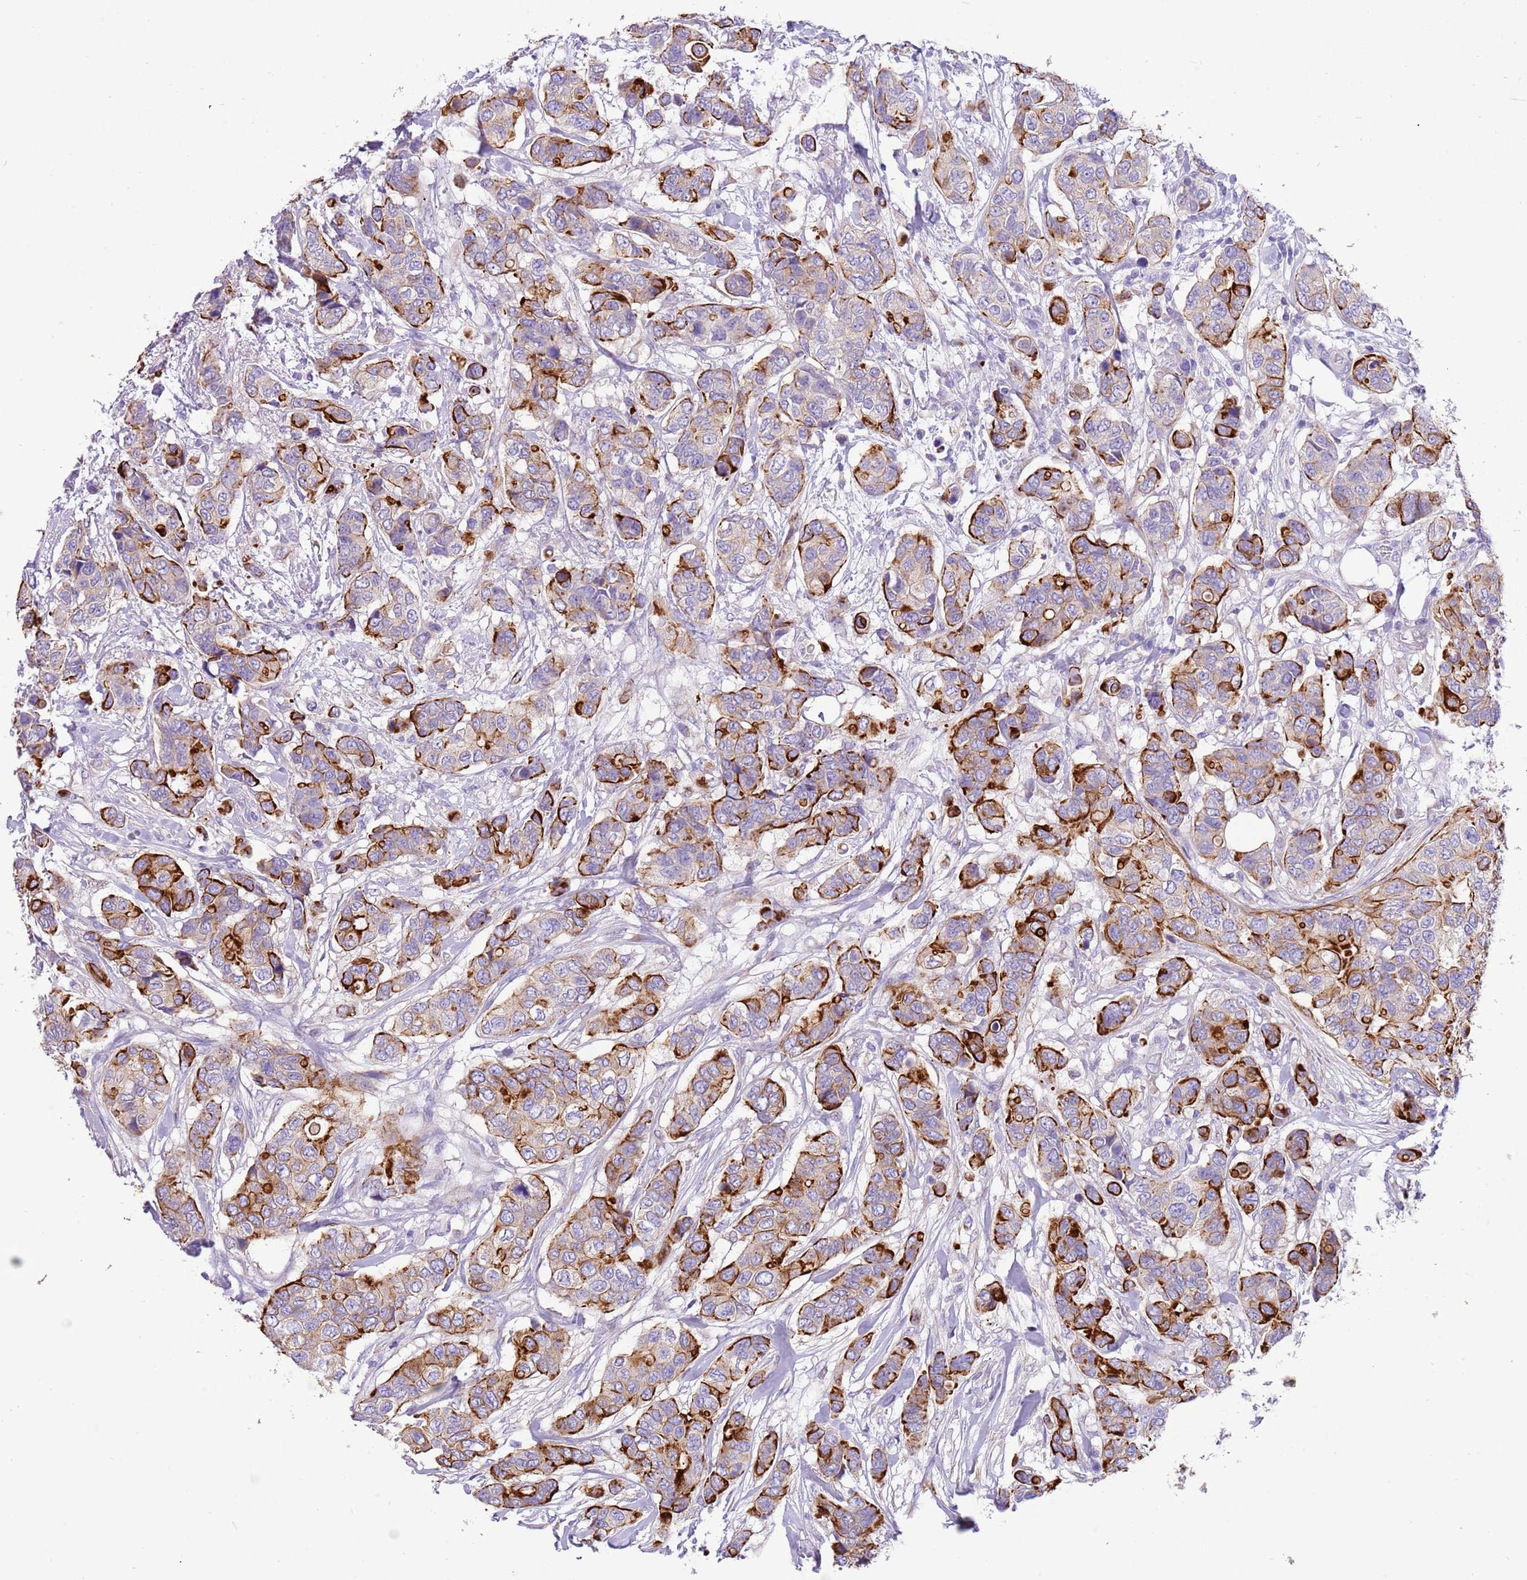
{"staining": {"intensity": "strong", "quantity": ">75%", "location": "cytoplasmic/membranous"}, "tissue": "breast cancer", "cell_type": "Tumor cells", "image_type": "cancer", "snomed": [{"axis": "morphology", "description": "Lobular carcinoma"}, {"axis": "topography", "description": "Breast"}], "caption": "Tumor cells demonstrate high levels of strong cytoplasmic/membranous expression in approximately >75% of cells in human breast lobular carcinoma. Immunohistochemistry (ihc) stains the protein of interest in brown and the nuclei are stained blue.", "gene": "R3HDM4", "patient": {"sex": "female", "age": 51}}